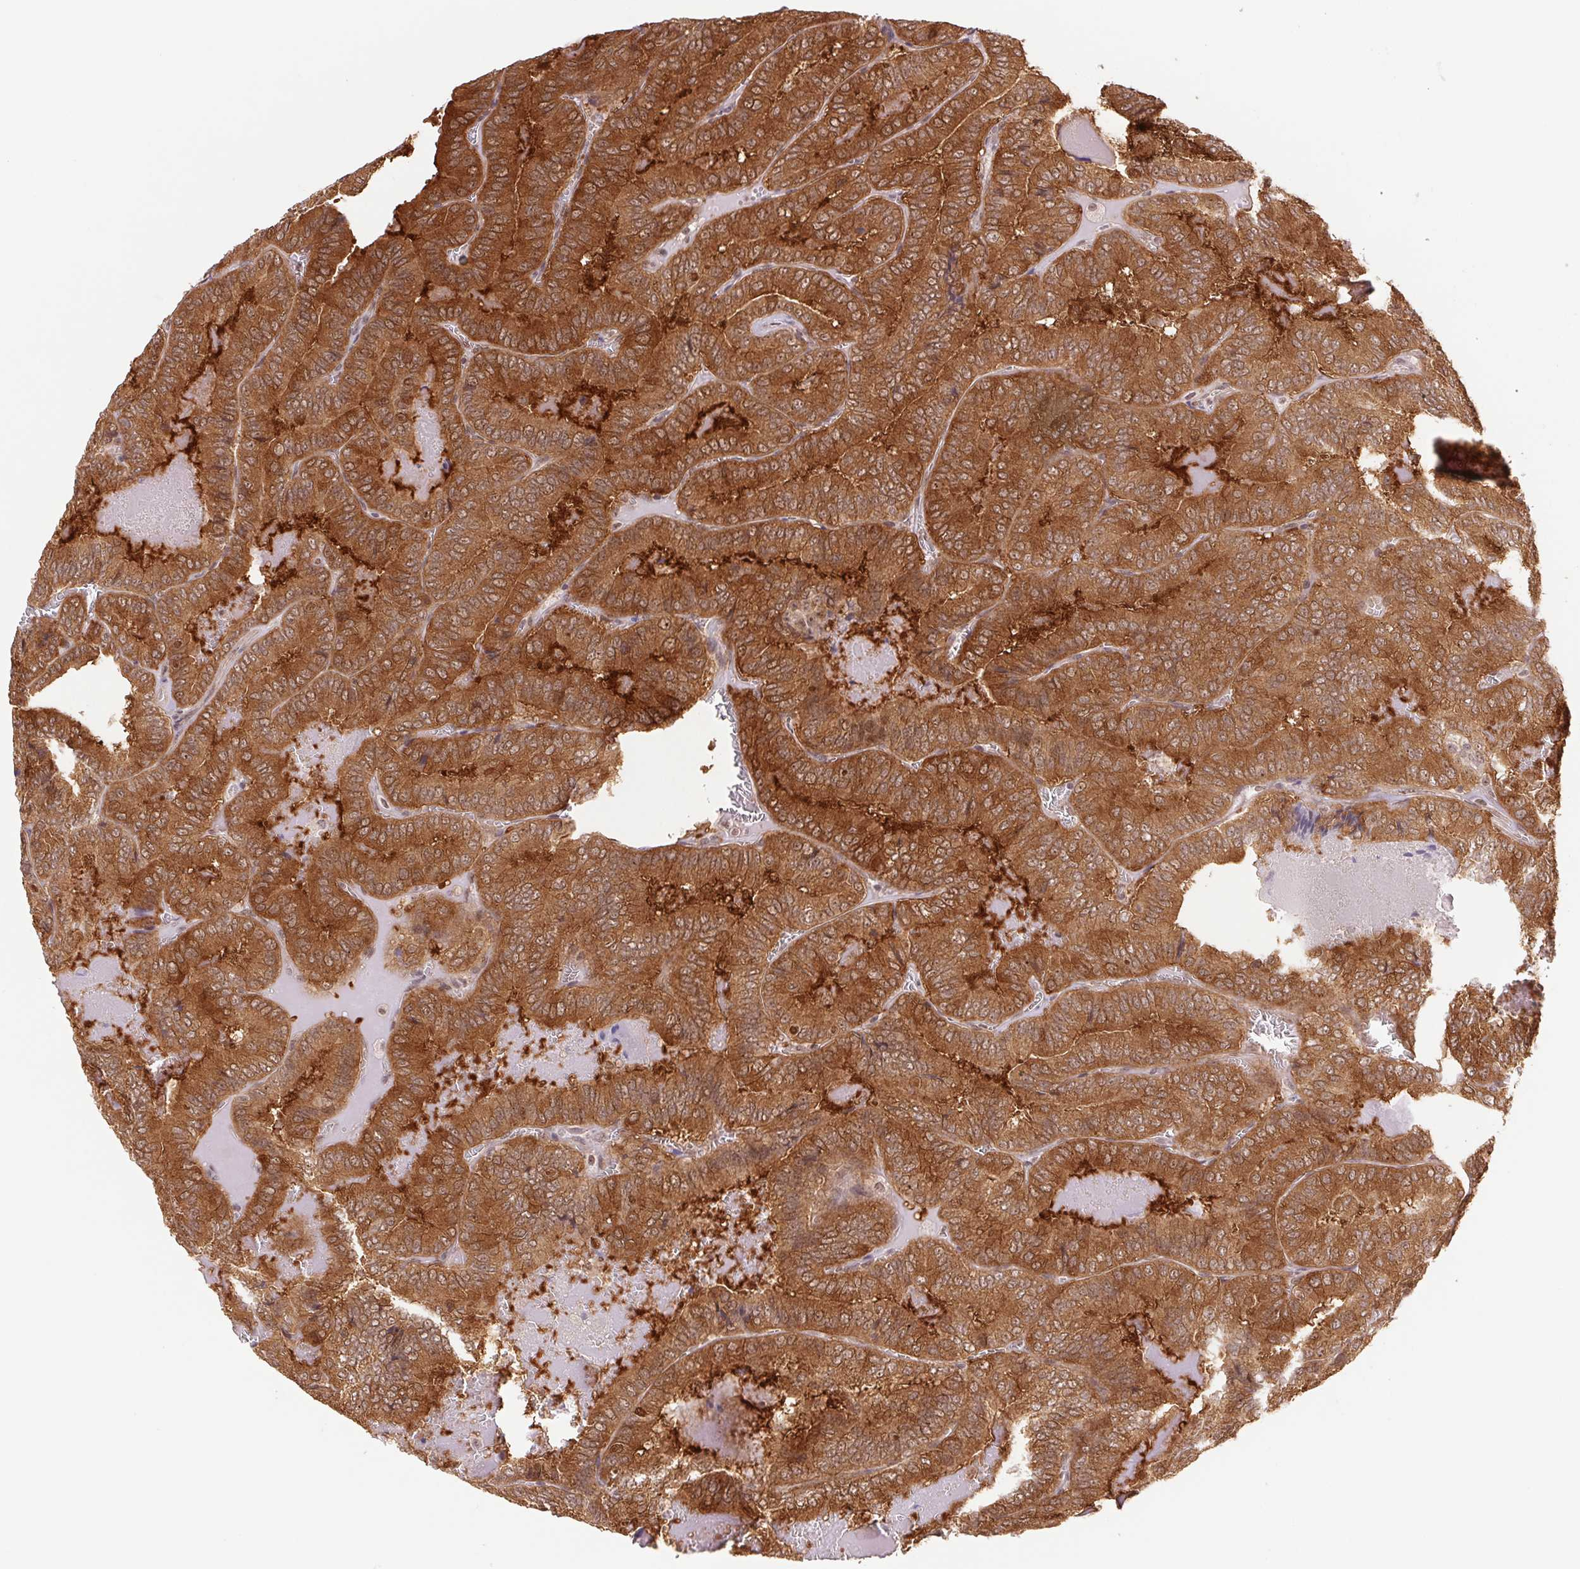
{"staining": {"intensity": "strong", "quantity": ">75%", "location": "cytoplasmic/membranous"}, "tissue": "thyroid cancer", "cell_type": "Tumor cells", "image_type": "cancer", "snomed": [{"axis": "morphology", "description": "Papillary adenocarcinoma, NOS"}, {"axis": "topography", "description": "Thyroid gland"}], "caption": "Immunohistochemistry image of thyroid cancer (papillary adenocarcinoma) stained for a protein (brown), which displays high levels of strong cytoplasmic/membranous positivity in about >75% of tumor cells.", "gene": "CWC25", "patient": {"sex": "female", "age": 75}}